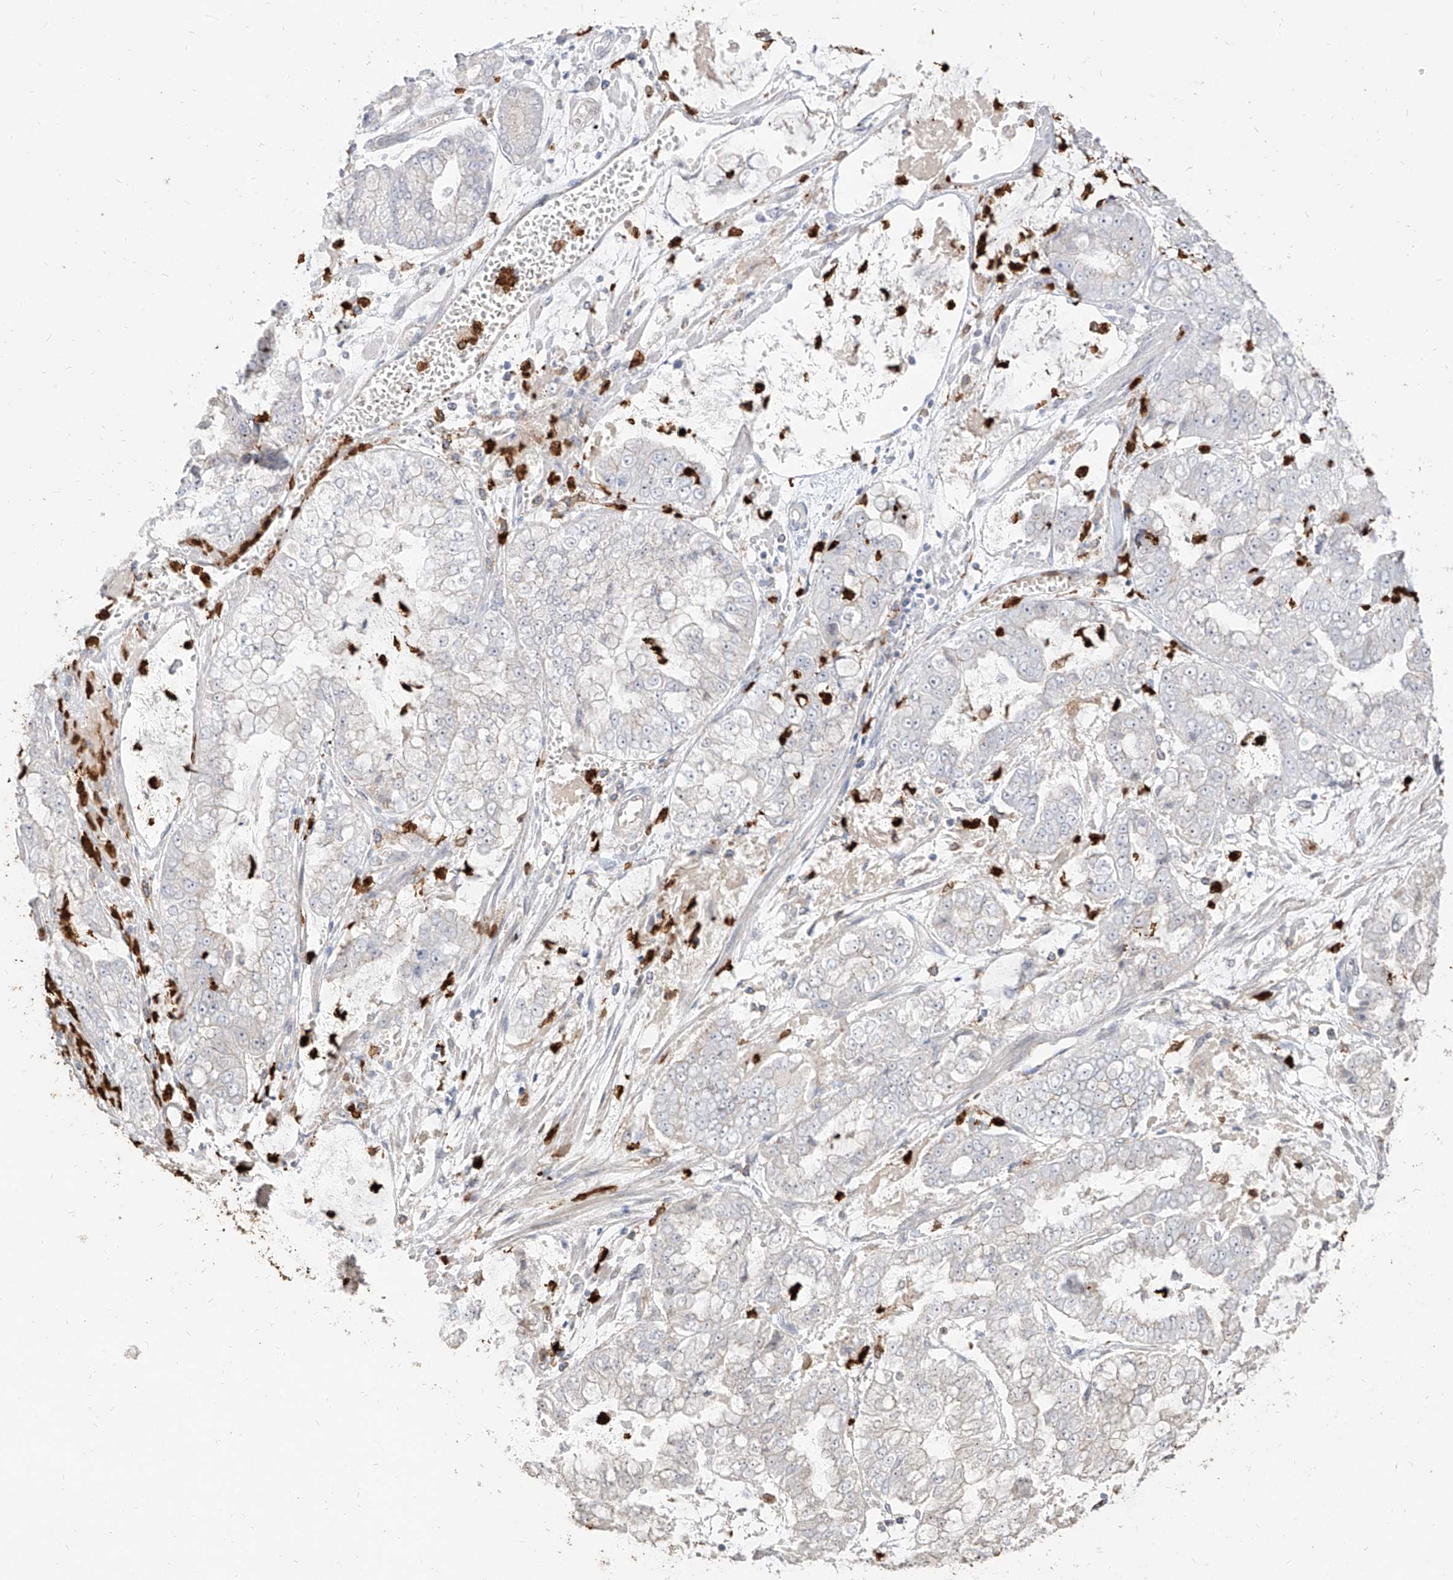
{"staining": {"intensity": "negative", "quantity": "none", "location": "none"}, "tissue": "stomach cancer", "cell_type": "Tumor cells", "image_type": "cancer", "snomed": [{"axis": "morphology", "description": "Adenocarcinoma, NOS"}, {"axis": "topography", "description": "Stomach"}], "caption": "An immunohistochemistry (IHC) histopathology image of adenocarcinoma (stomach) is shown. There is no staining in tumor cells of adenocarcinoma (stomach).", "gene": "ZNF227", "patient": {"sex": "male", "age": 76}}